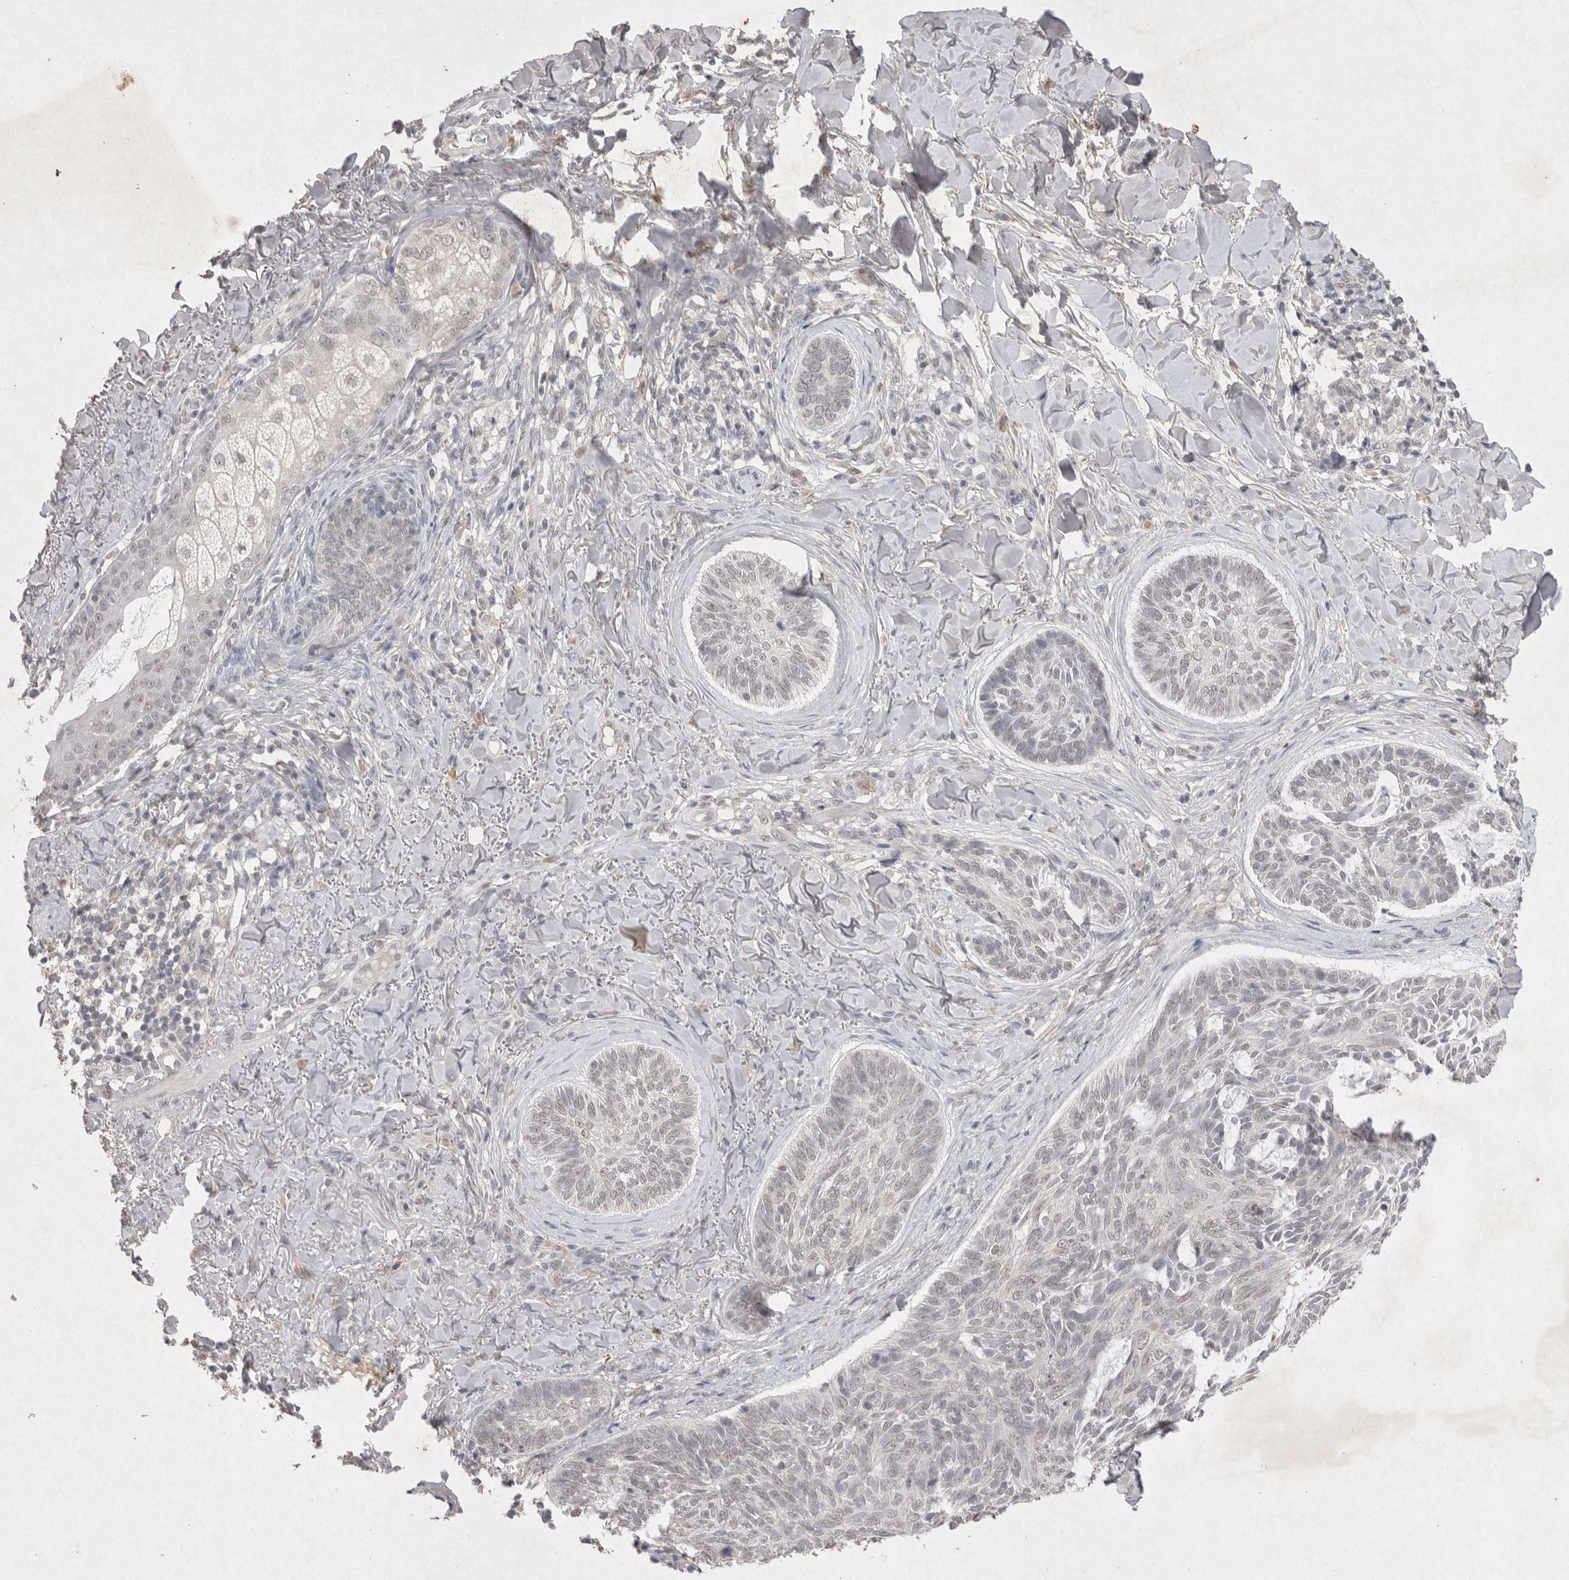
{"staining": {"intensity": "negative", "quantity": "none", "location": "none"}, "tissue": "skin cancer", "cell_type": "Tumor cells", "image_type": "cancer", "snomed": [{"axis": "morphology", "description": "Basal cell carcinoma"}, {"axis": "topography", "description": "Skin"}], "caption": "Immunohistochemistry (IHC) of basal cell carcinoma (skin) demonstrates no positivity in tumor cells.", "gene": "LYVE1", "patient": {"sex": "male", "age": 43}}